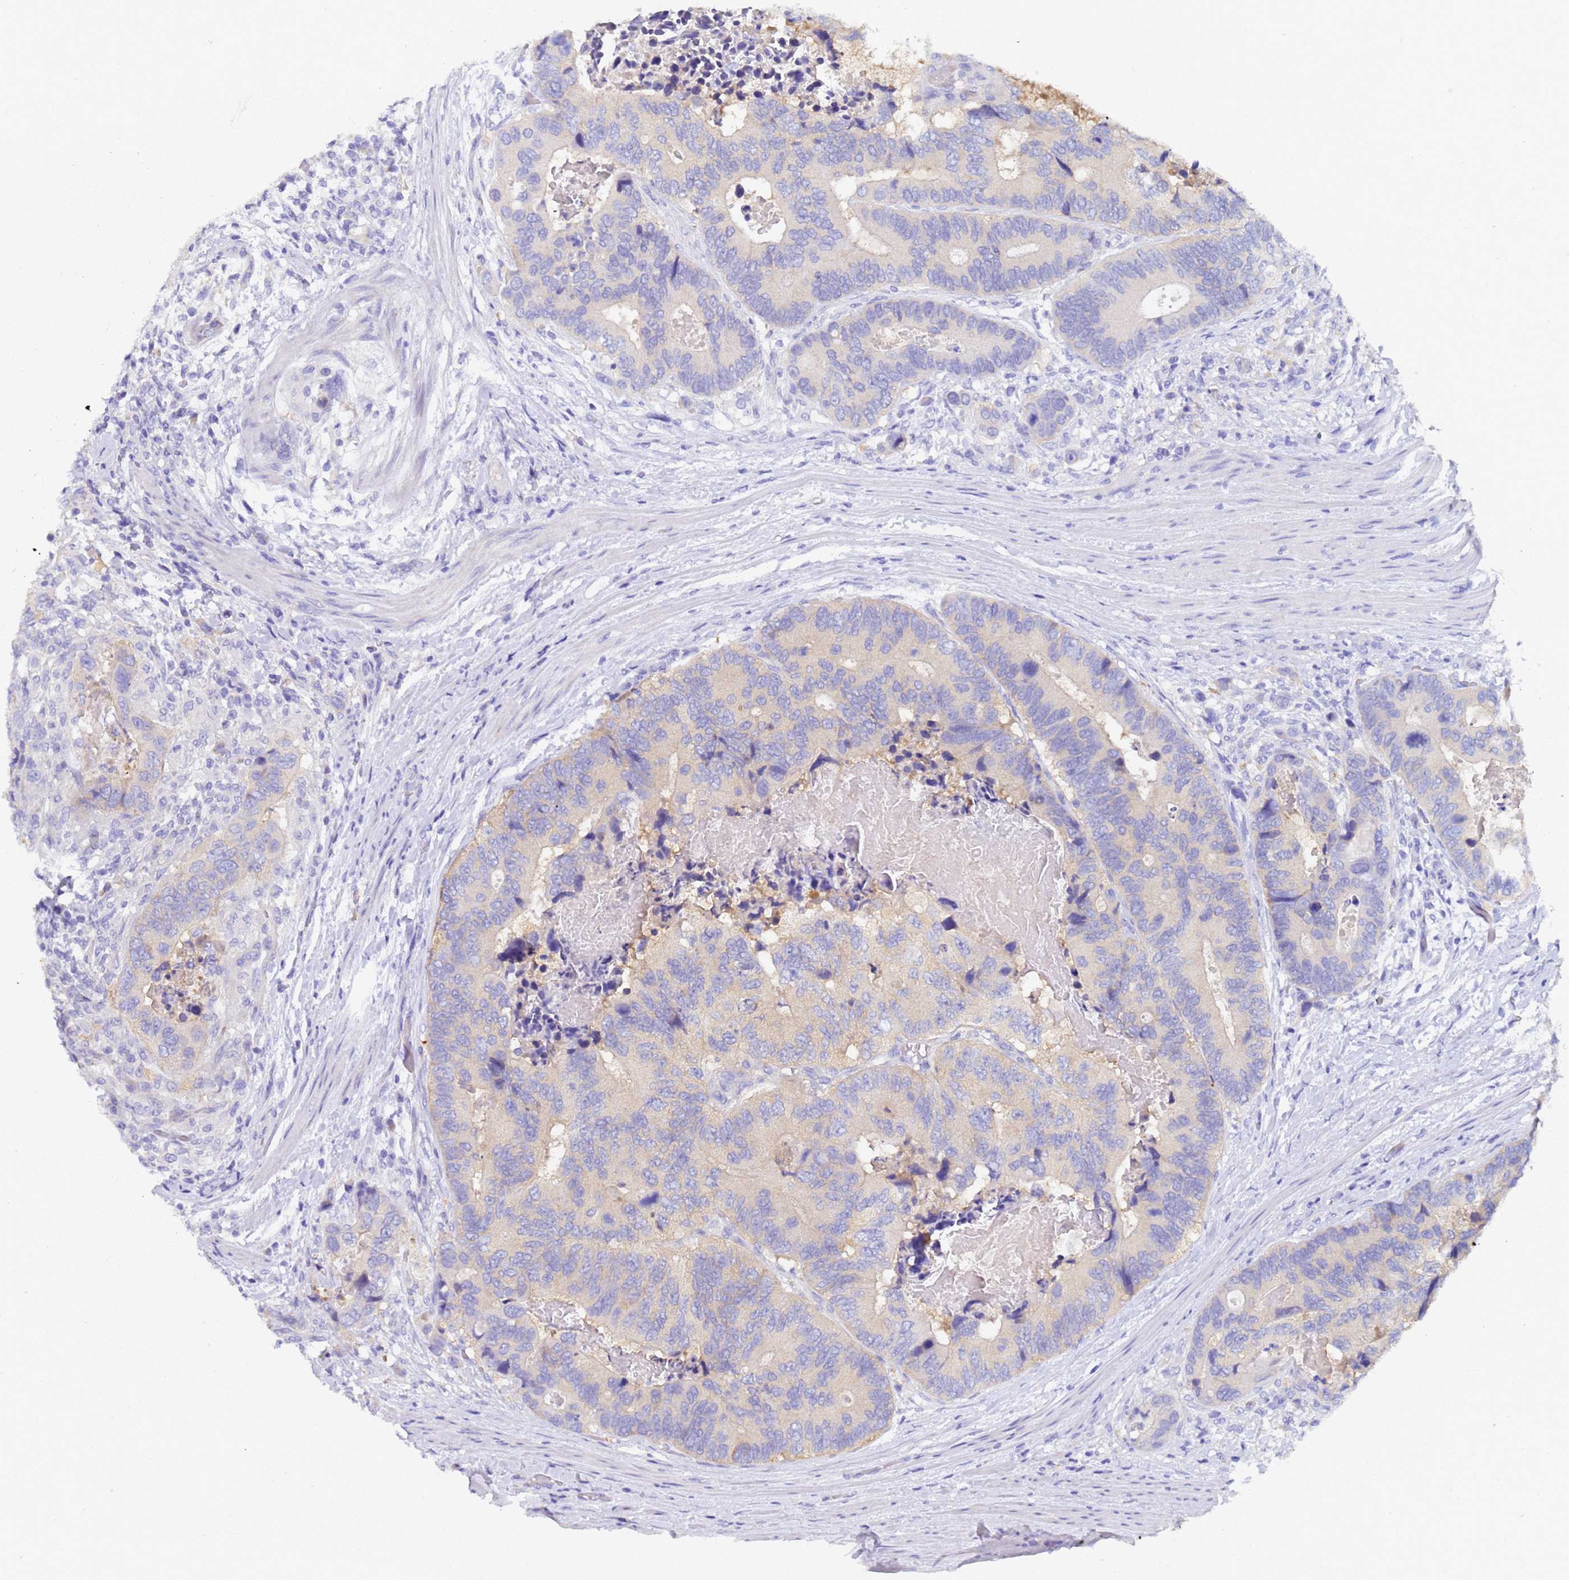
{"staining": {"intensity": "negative", "quantity": "none", "location": "none"}, "tissue": "colorectal cancer", "cell_type": "Tumor cells", "image_type": "cancer", "snomed": [{"axis": "morphology", "description": "Adenocarcinoma, NOS"}, {"axis": "topography", "description": "Colon"}], "caption": "This is an immunohistochemistry image of colorectal cancer. There is no expression in tumor cells.", "gene": "UBE2O", "patient": {"sex": "male", "age": 84}}